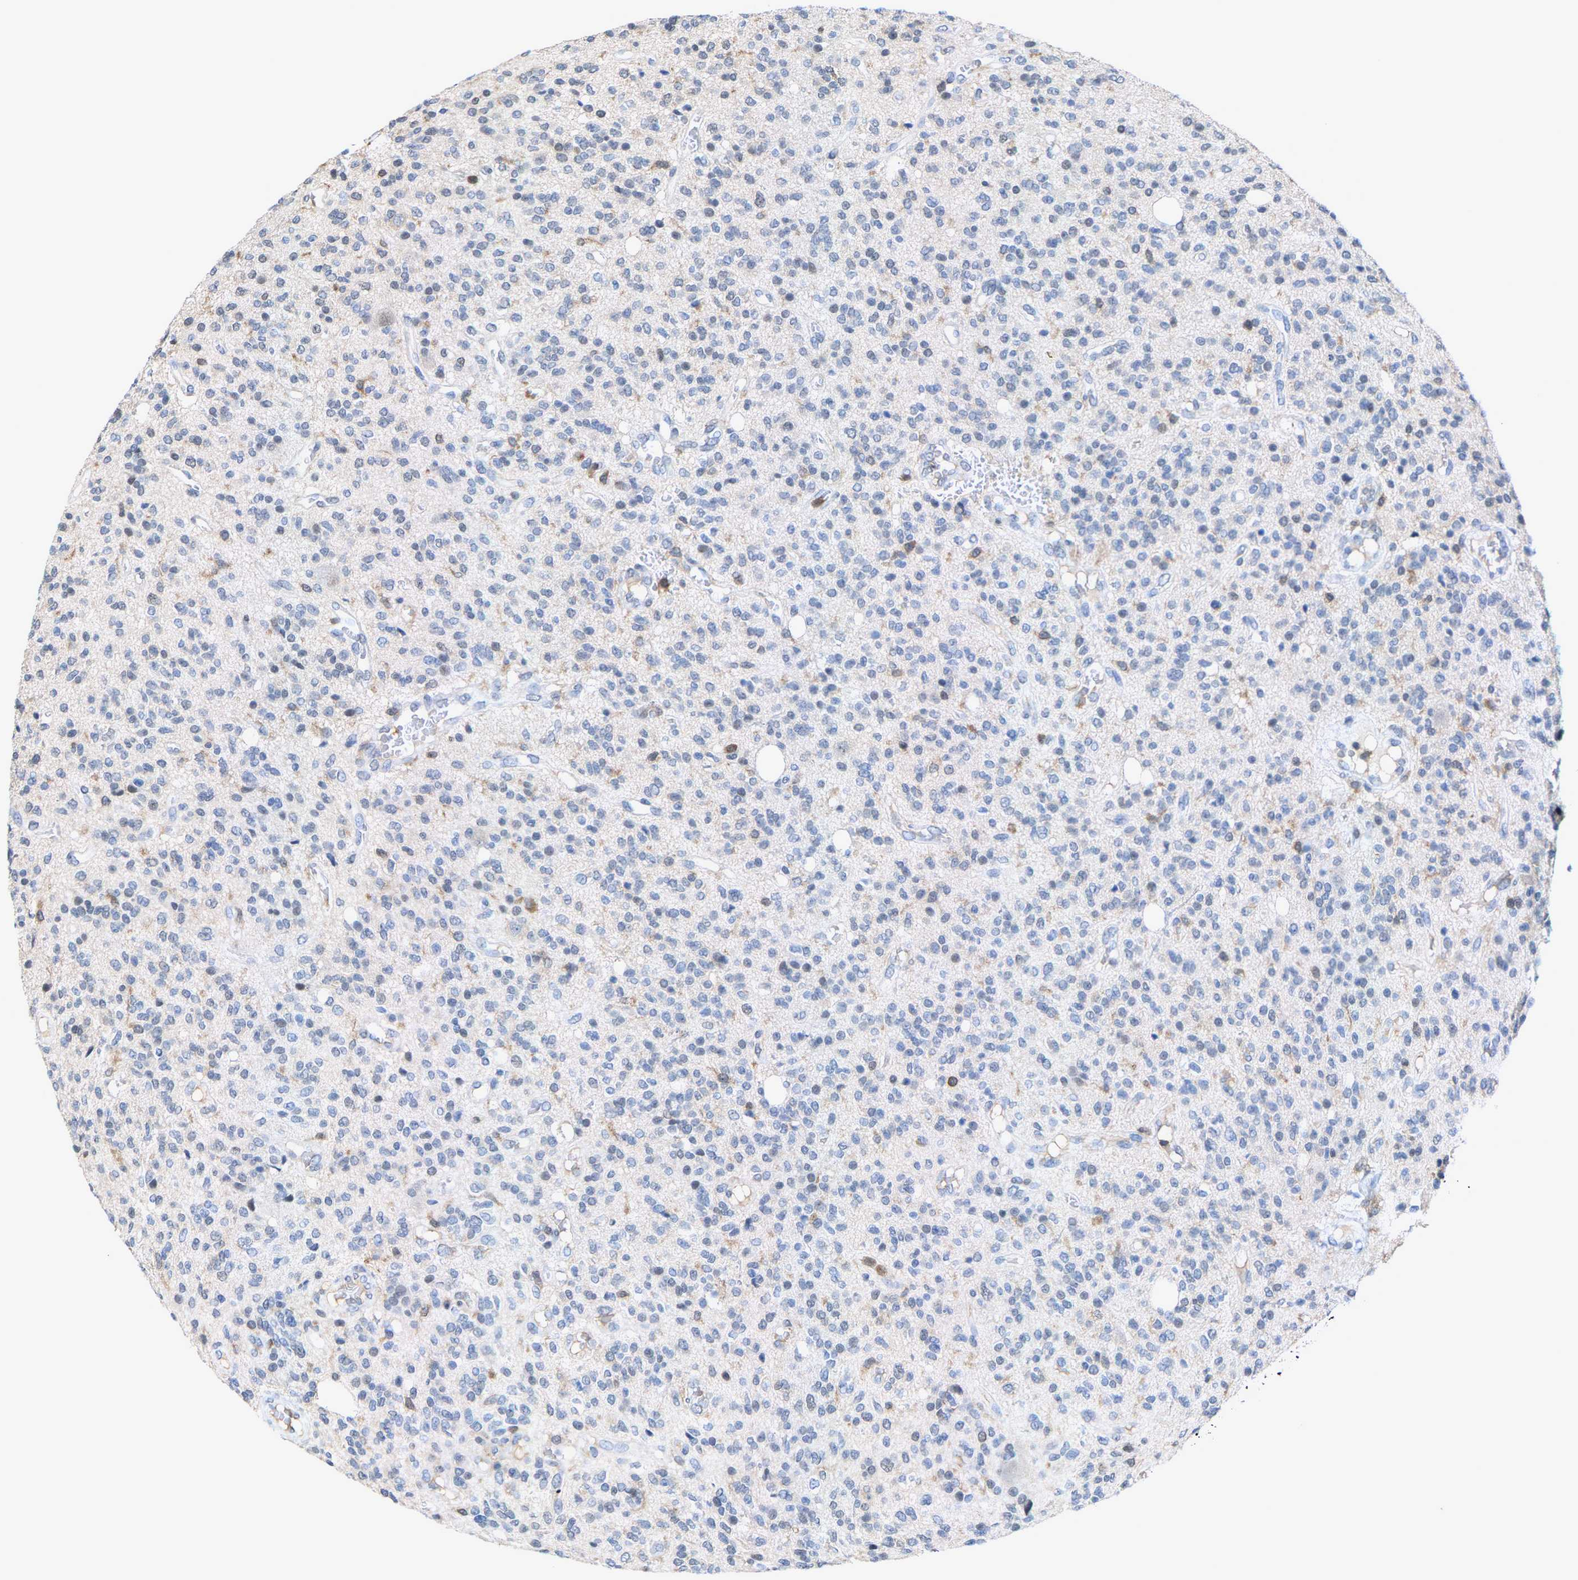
{"staining": {"intensity": "weak", "quantity": "<25%", "location": "cytoplasmic/membranous"}, "tissue": "glioma", "cell_type": "Tumor cells", "image_type": "cancer", "snomed": [{"axis": "morphology", "description": "Glioma, malignant, High grade"}, {"axis": "topography", "description": "Brain"}], "caption": "High magnification brightfield microscopy of malignant glioma (high-grade) stained with DAB (3,3'-diaminobenzidine) (brown) and counterstained with hematoxylin (blue): tumor cells show no significant staining. The staining is performed using DAB brown chromogen with nuclei counter-stained in using hematoxylin.", "gene": "FGD3", "patient": {"sex": "male", "age": 34}}